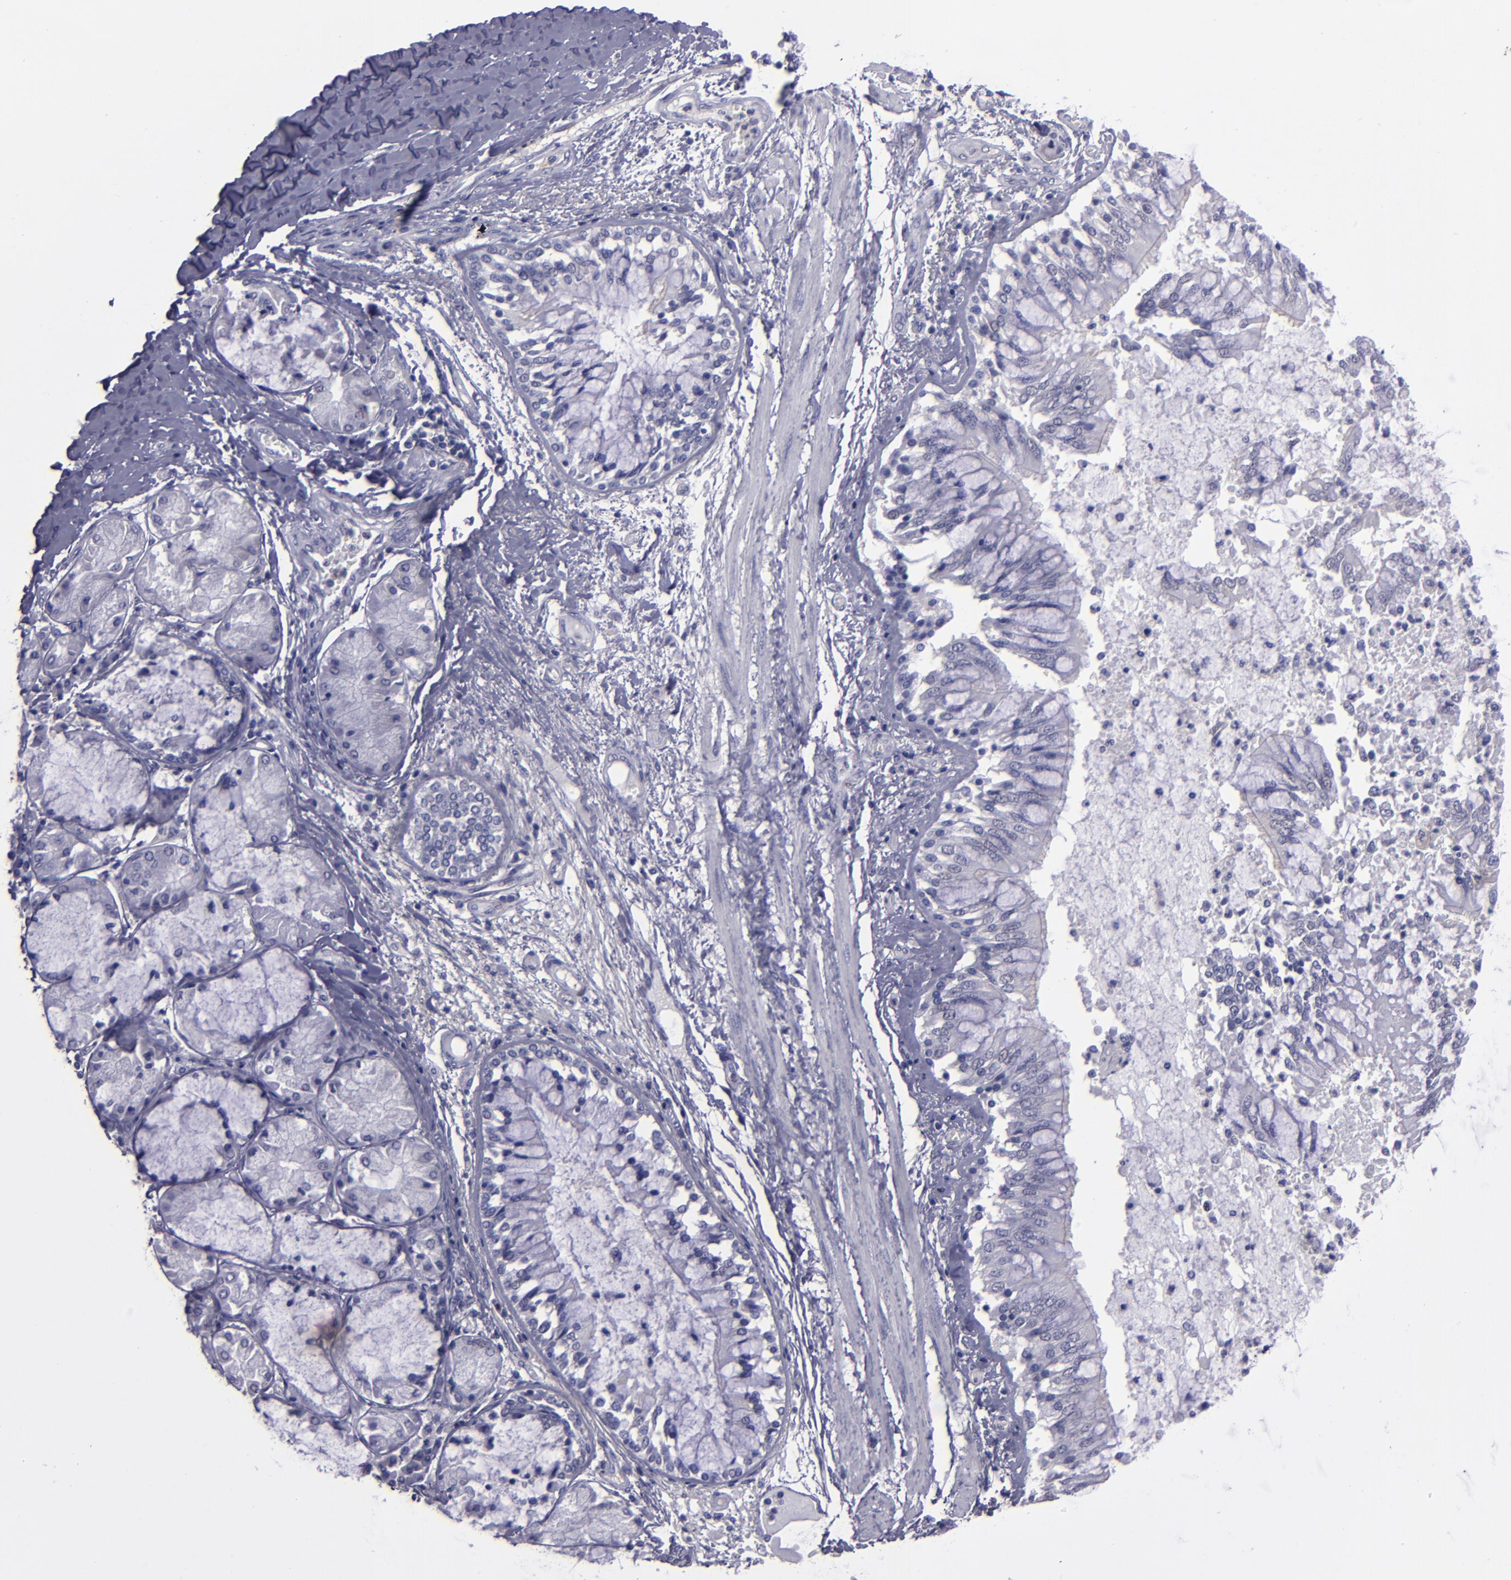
{"staining": {"intensity": "negative", "quantity": "none", "location": "none"}, "tissue": "bronchus", "cell_type": "Respiratory epithelial cells", "image_type": "normal", "snomed": [{"axis": "morphology", "description": "Normal tissue, NOS"}, {"axis": "topography", "description": "Cartilage tissue"}, {"axis": "topography", "description": "Bronchus"}, {"axis": "topography", "description": "Lung"}], "caption": "IHC micrograph of benign bronchus: human bronchus stained with DAB reveals no significant protein positivity in respiratory epithelial cells. (Immunohistochemistry, brightfield microscopy, high magnification).", "gene": "CEBPE", "patient": {"sex": "female", "age": 49}}